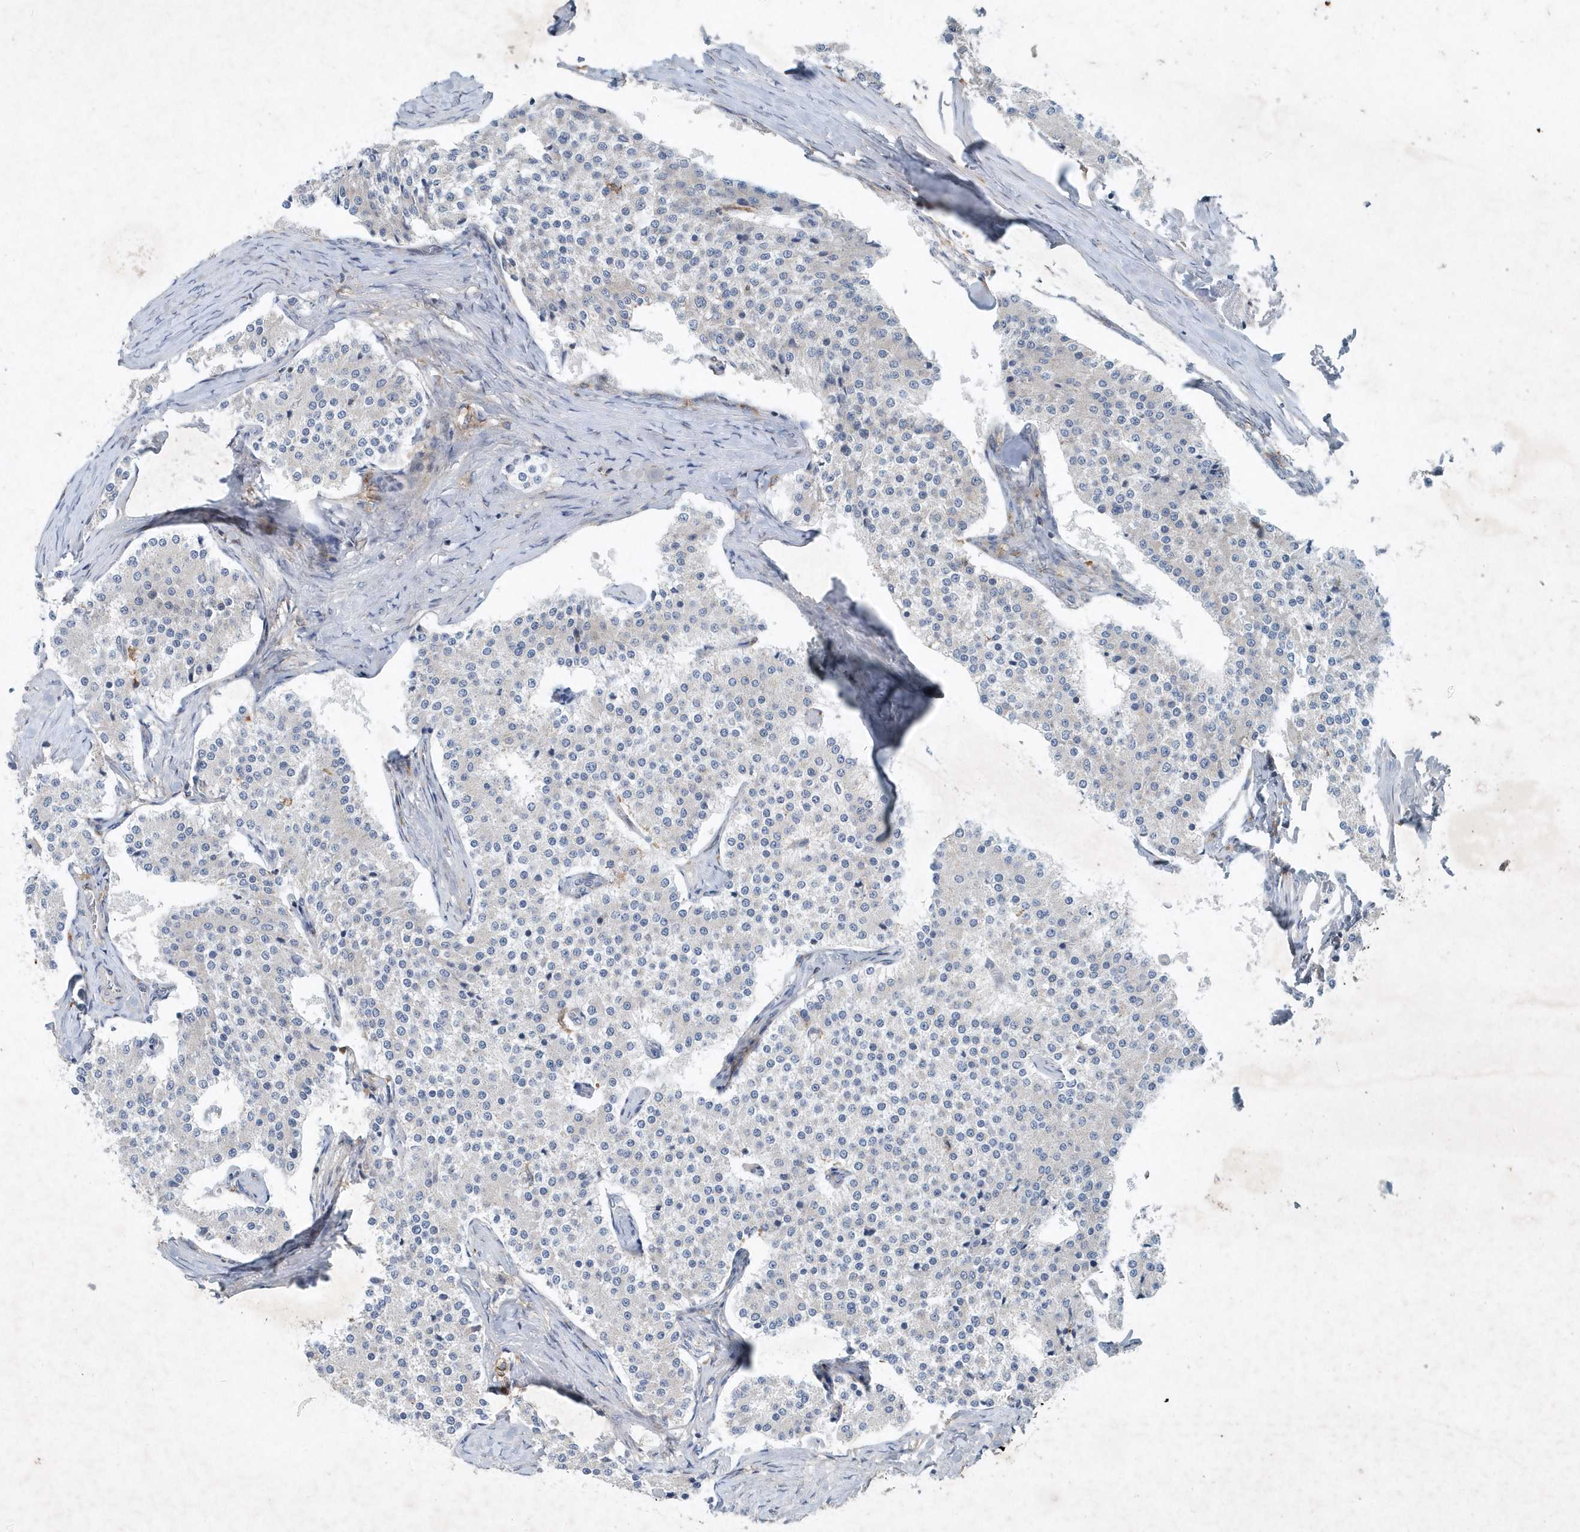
{"staining": {"intensity": "negative", "quantity": "none", "location": "none"}, "tissue": "carcinoid", "cell_type": "Tumor cells", "image_type": "cancer", "snomed": [{"axis": "morphology", "description": "Carcinoid, malignant, NOS"}, {"axis": "topography", "description": "Colon"}], "caption": "The image displays no staining of tumor cells in carcinoid (malignant).", "gene": "P2RY10", "patient": {"sex": "female", "age": 52}}